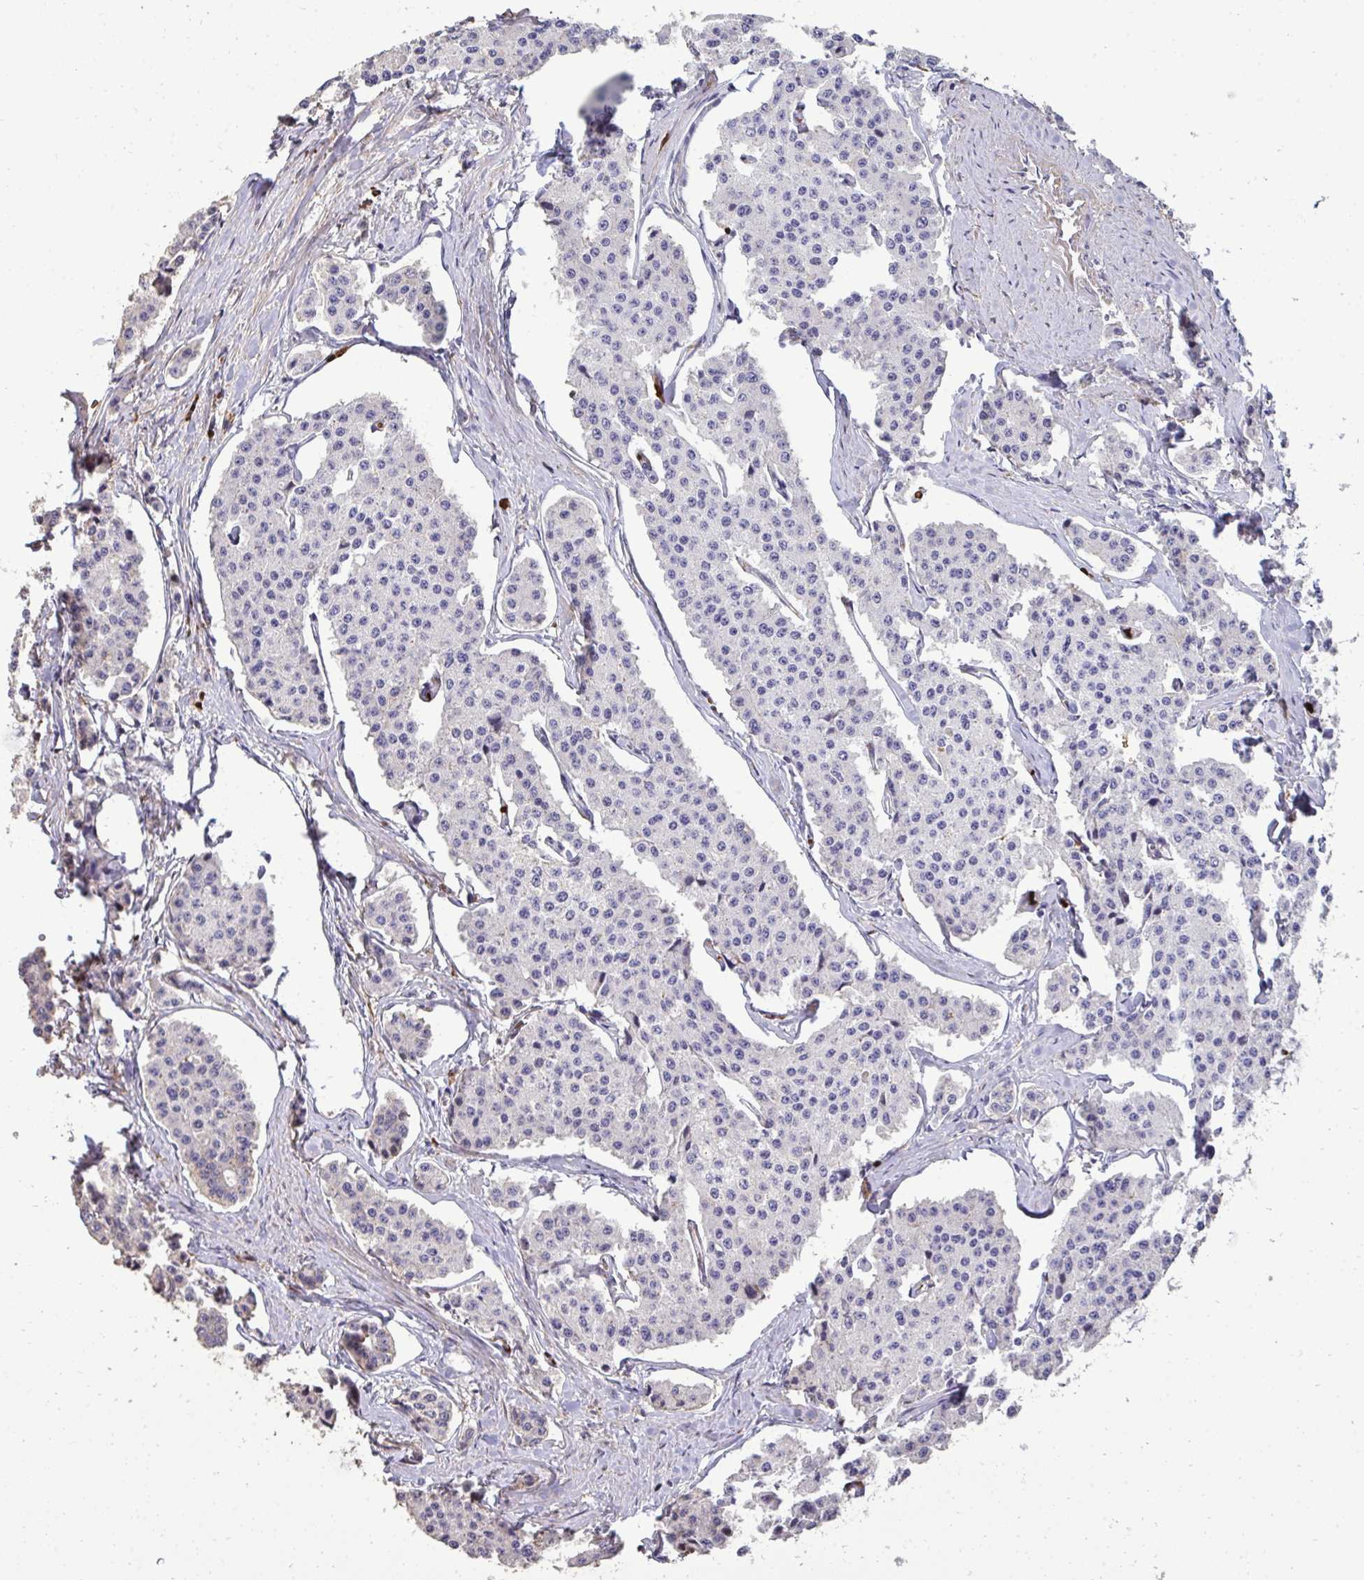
{"staining": {"intensity": "negative", "quantity": "none", "location": "none"}, "tissue": "carcinoid", "cell_type": "Tumor cells", "image_type": "cancer", "snomed": [{"axis": "morphology", "description": "Carcinoid, malignant, NOS"}, {"axis": "topography", "description": "Small intestine"}], "caption": "Carcinoid stained for a protein using immunohistochemistry (IHC) demonstrates no positivity tumor cells.", "gene": "FIBCD1", "patient": {"sex": "female", "age": 65}}